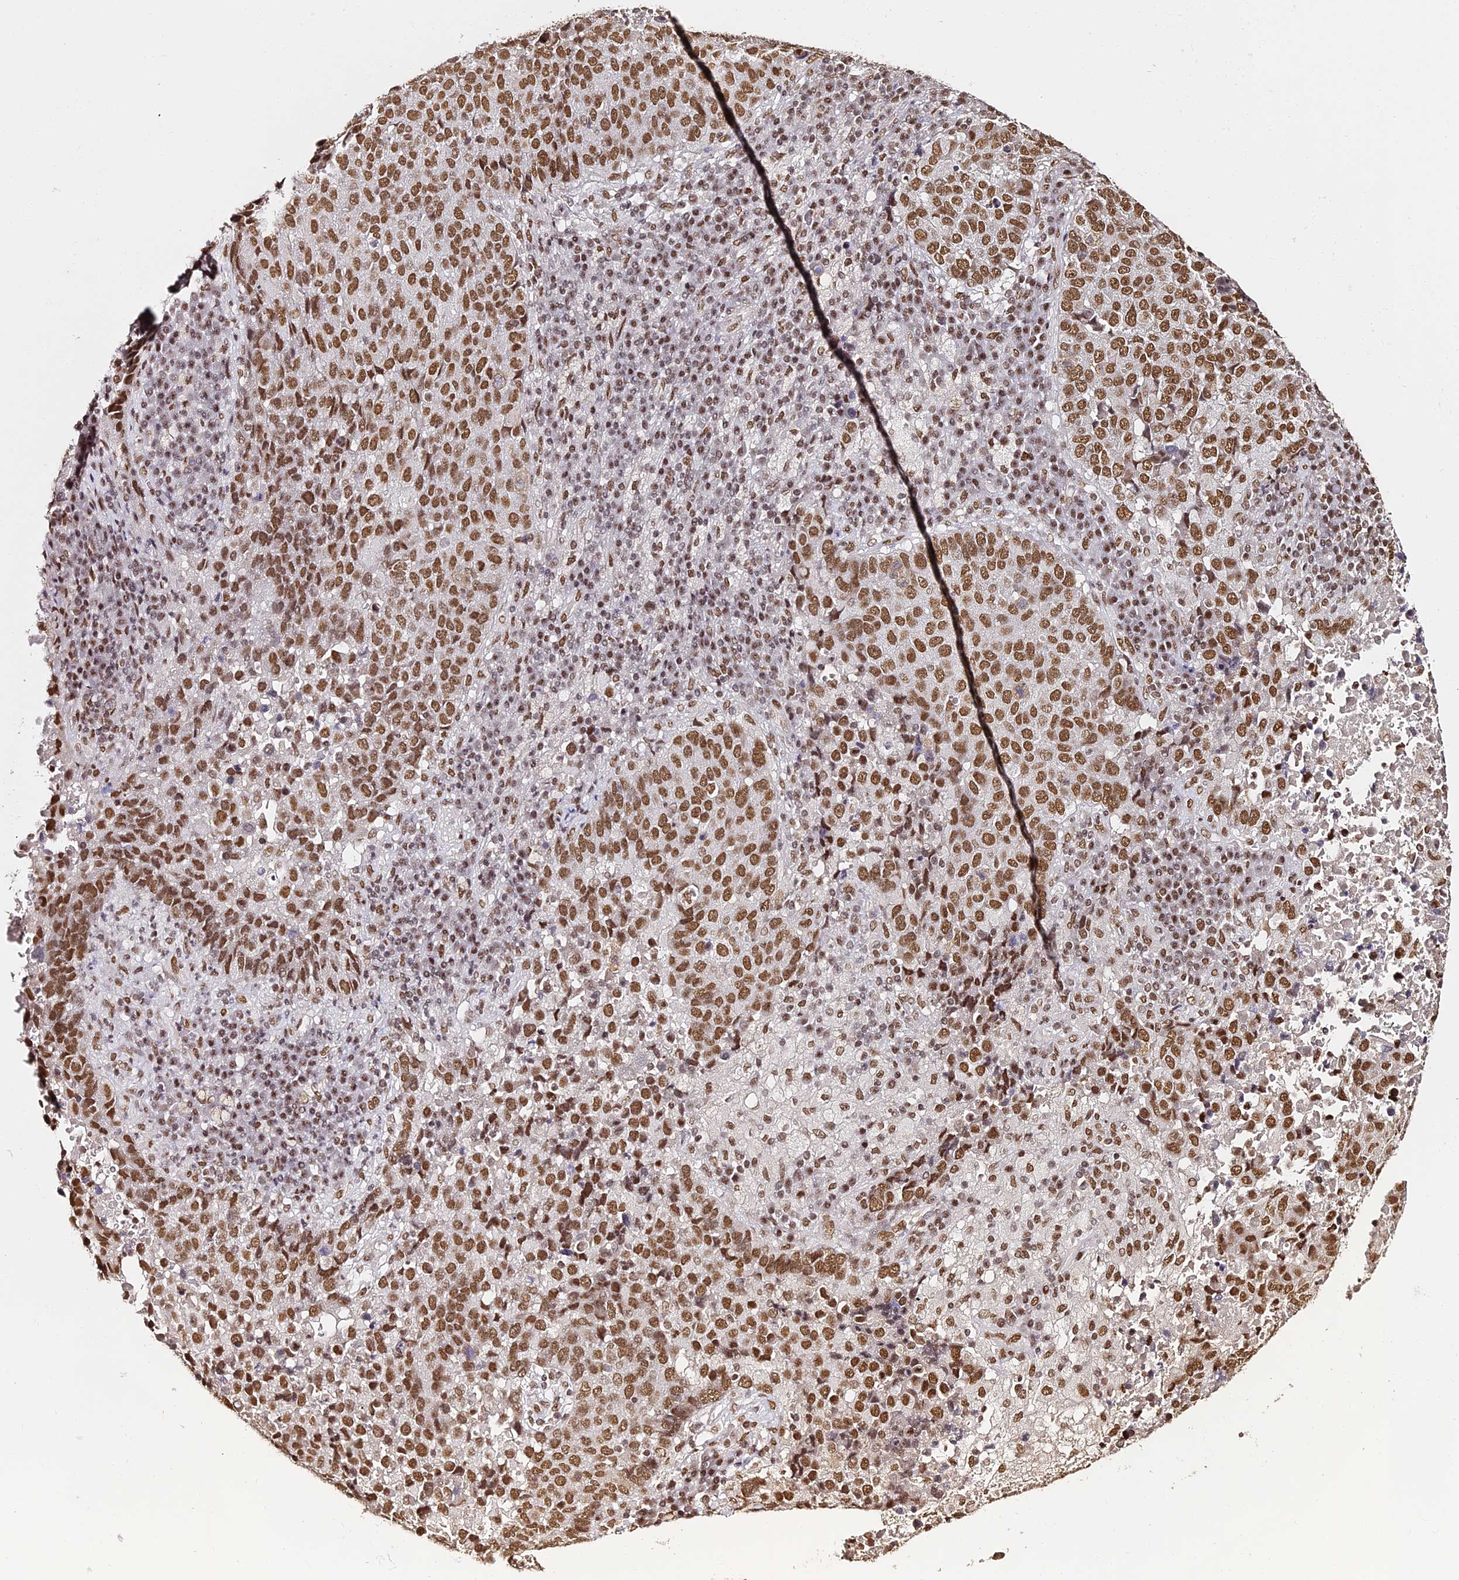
{"staining": {"intensity": "moderate", "quantity": ">75%", "location": "nuclear"}, "tissue": "lung cancer", "cell_type": "Tumor cells", "image_type": "cancer", "snomed": [{"axis": "morphology", "description": "Squamous cell carcinoma, NOS"}, {"axis": "topography", "description": "Lung"}], "caption": "High-magnification brightfield microscopy of lung cancer (squamous cell carcinoma) stained with DAB (3,3'-diaminobenzidine) (brown) and counterstained with hematoxylin (blue). tumor cells exhibit moderate nuclear staining is present in about>75% of cells.", "gene": "HNRNPA1", "patient": {"sex": "male", "age": 73}}